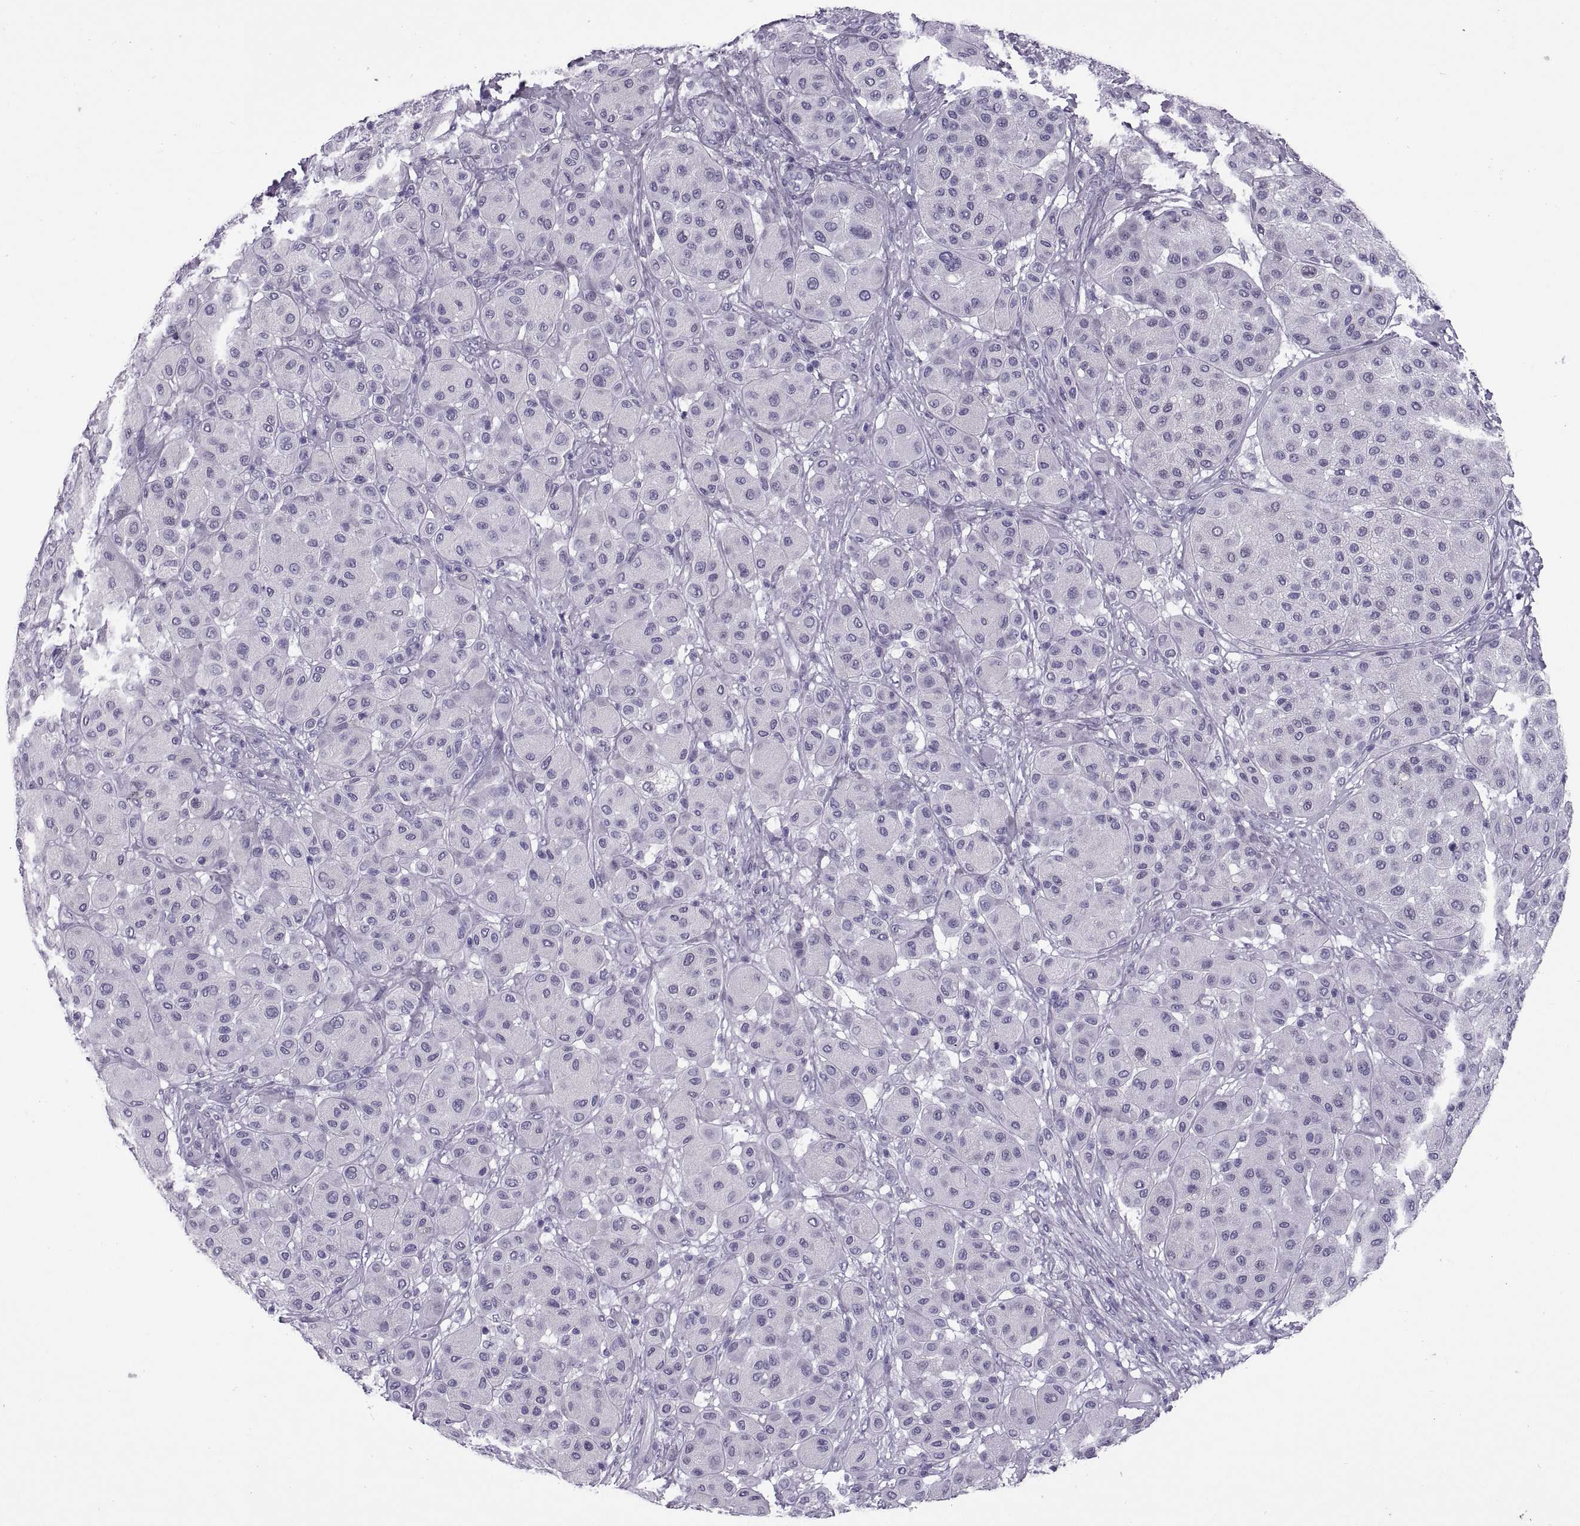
{"staining": {"intensity": "negative", "quantity": "none", "location": "none"}, "tissue": "melanoma", "cell_type": "Tumor cells", "image_type": "cancer", "snomed": [{"axis": "morphology", "description": "Malignant melanoma, Metastatic site"}, {"axis": "topography", "description": "Smooth muscle"}], "caption": "The immunohistochemistry photomicrograph has no significant positivity in tumor cells of melanoma tissue.", "gene": "RLBP1", "patient": {"sex": "male", "age": 41}}